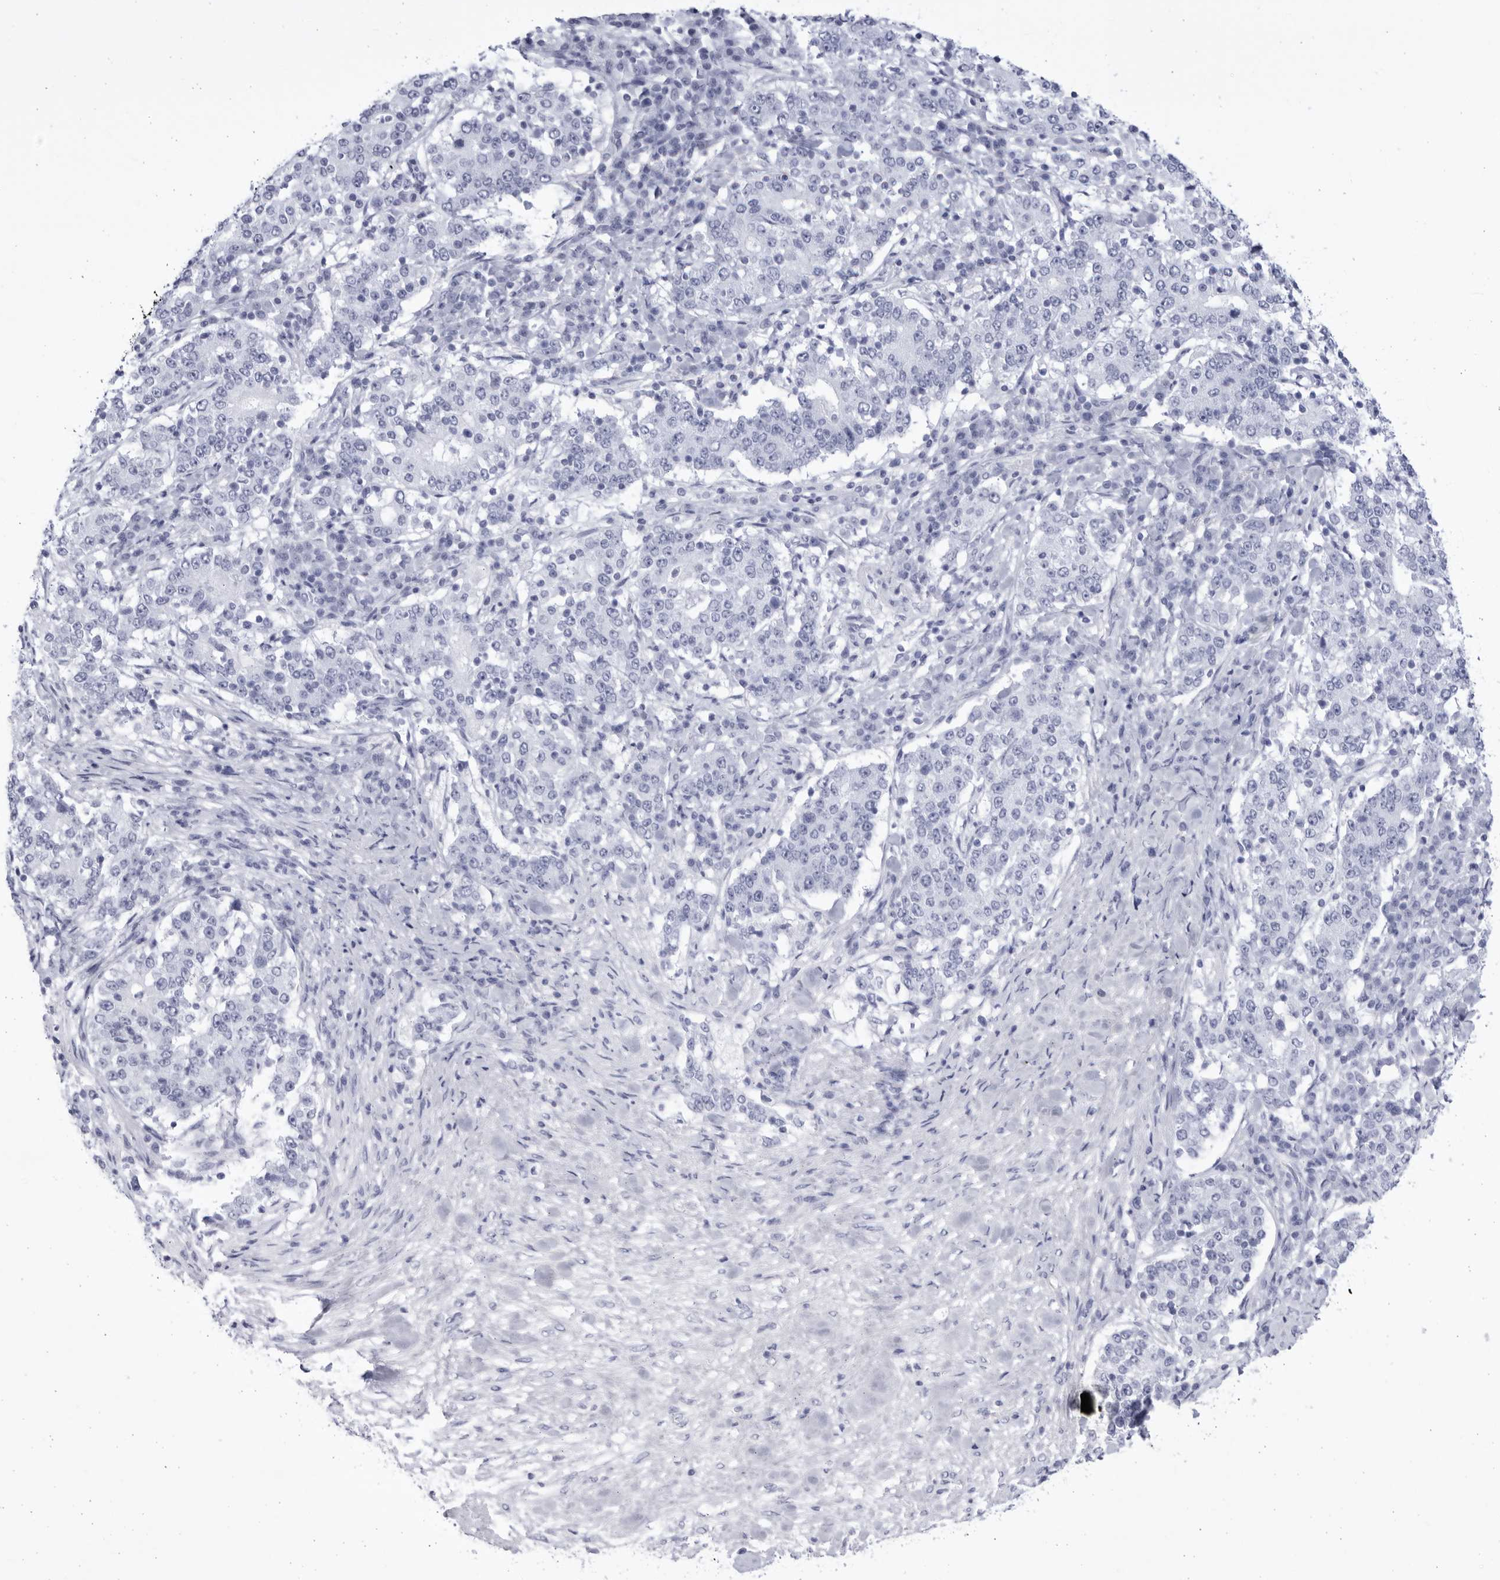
{"staining": {"intensity": "negative", "quantity": "none", "location": "none"}, "tissue": "stomach cancer", "cell_type": "Tumor cells", "image_type": "cancer", "snomed": [{"axis": "morphology", "description": "Adenocarcinoma, NOS"}, {"axis": "topography", "description": "Stomach"}], "caption": "Tumor cells show no significant positivity in stomach cancer.", "gene": "CCDC181", "patient": {"sex": "male", "age": 59}}